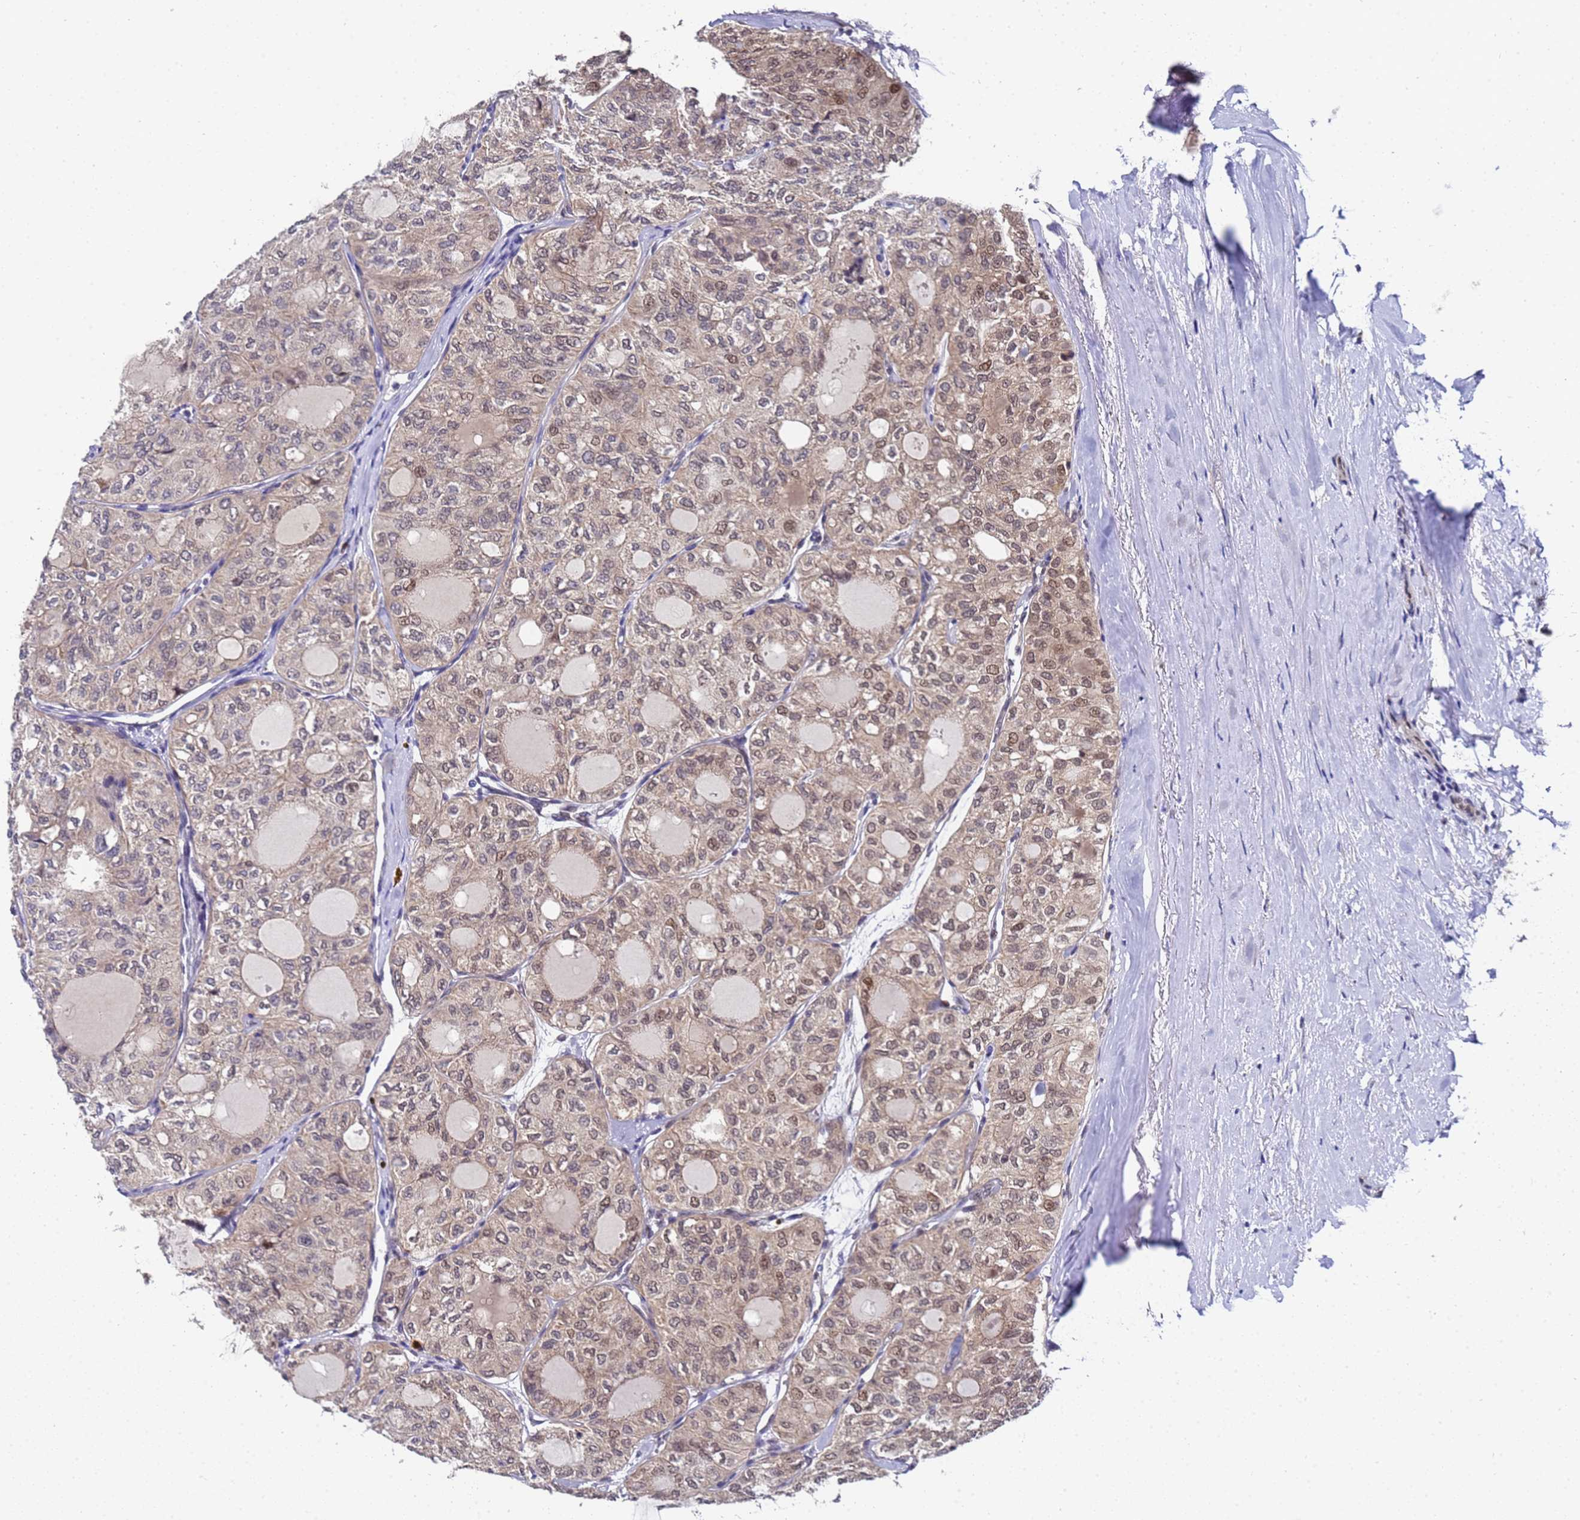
{"staining": {"intensity": "moderate", "quantity": "25%-75%", "location": "cytoplasmic/membranous,nuclear"}, "tissue": "thyroid cancer", "cell_type": "Tumor cells", "image_type": "cancer", "snomed": [{"axis": "morphology", "description": "Follicular adenoma carcinoma, NOS"}, {"axis": "topography", "description": "Thyroid gland"}], "caption": "Immunohistochemical staining of follicular adenoma carcinoma (thyroid) displays moderate cytoplasmic/membranous and nuclear protein positivity in about 25%-75% of tumor cells.", "gene": "ANAPC13", "patient": {"sex": "male", "age": 75}}